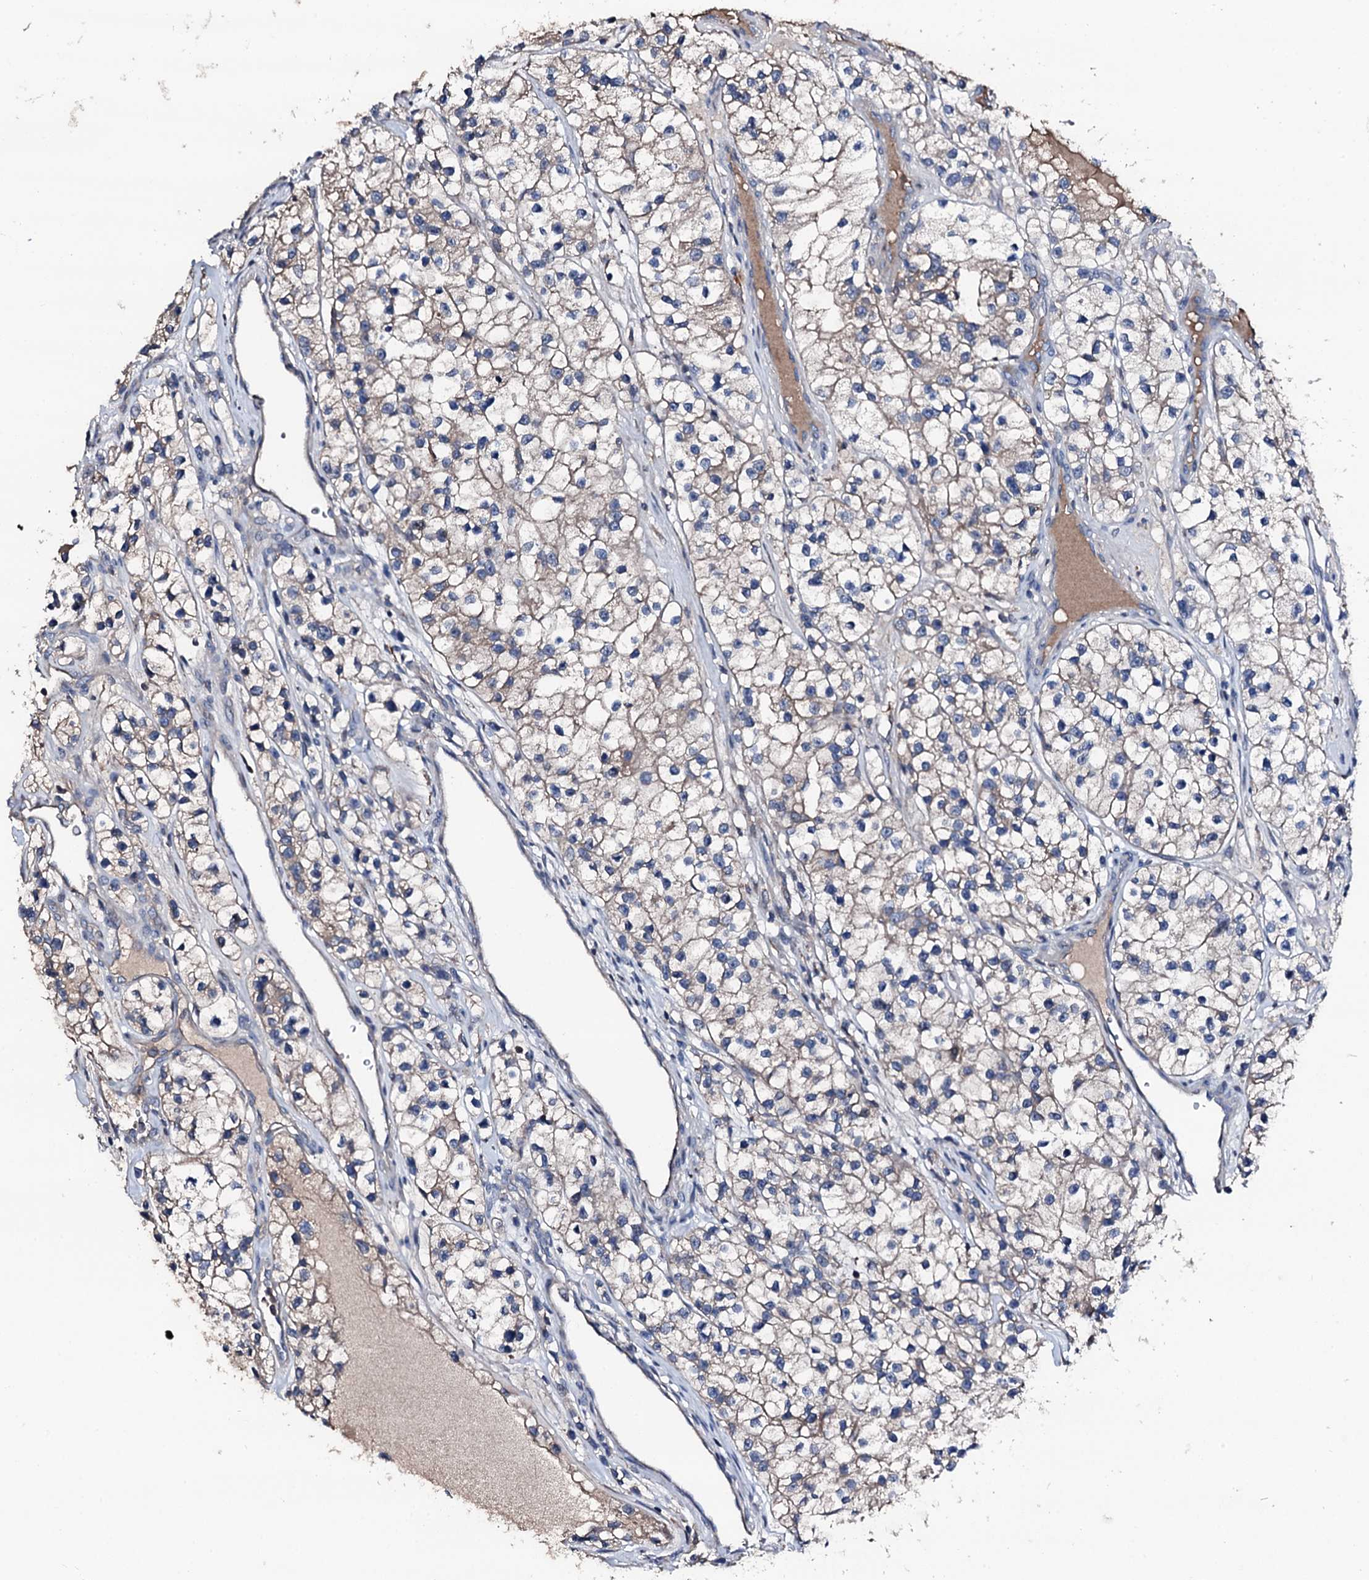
{"staining": {"intensity": "weak", "quantity": "<25%", "location": "cytoplasmic/membranous"}, "tissue": "renal cancer", "cell_type": "Tumor cells", "image_type": "cancer", "snomed": [{"axis": "morphology", "description": "Adenocarcinoma, NOS"}, {"axis": "topography", "description": "Kidney"}], "caption": "Tumor cells show no significant staining in renal adenocarcinoma. The staining was performed using DAB to visualize the protein expression in brown, while the nuclei were stained in blue with hematoxylin (Magnification: 20x).", "gene": "TRAFD1", "patient": {"sex": "female", "age": 57}}